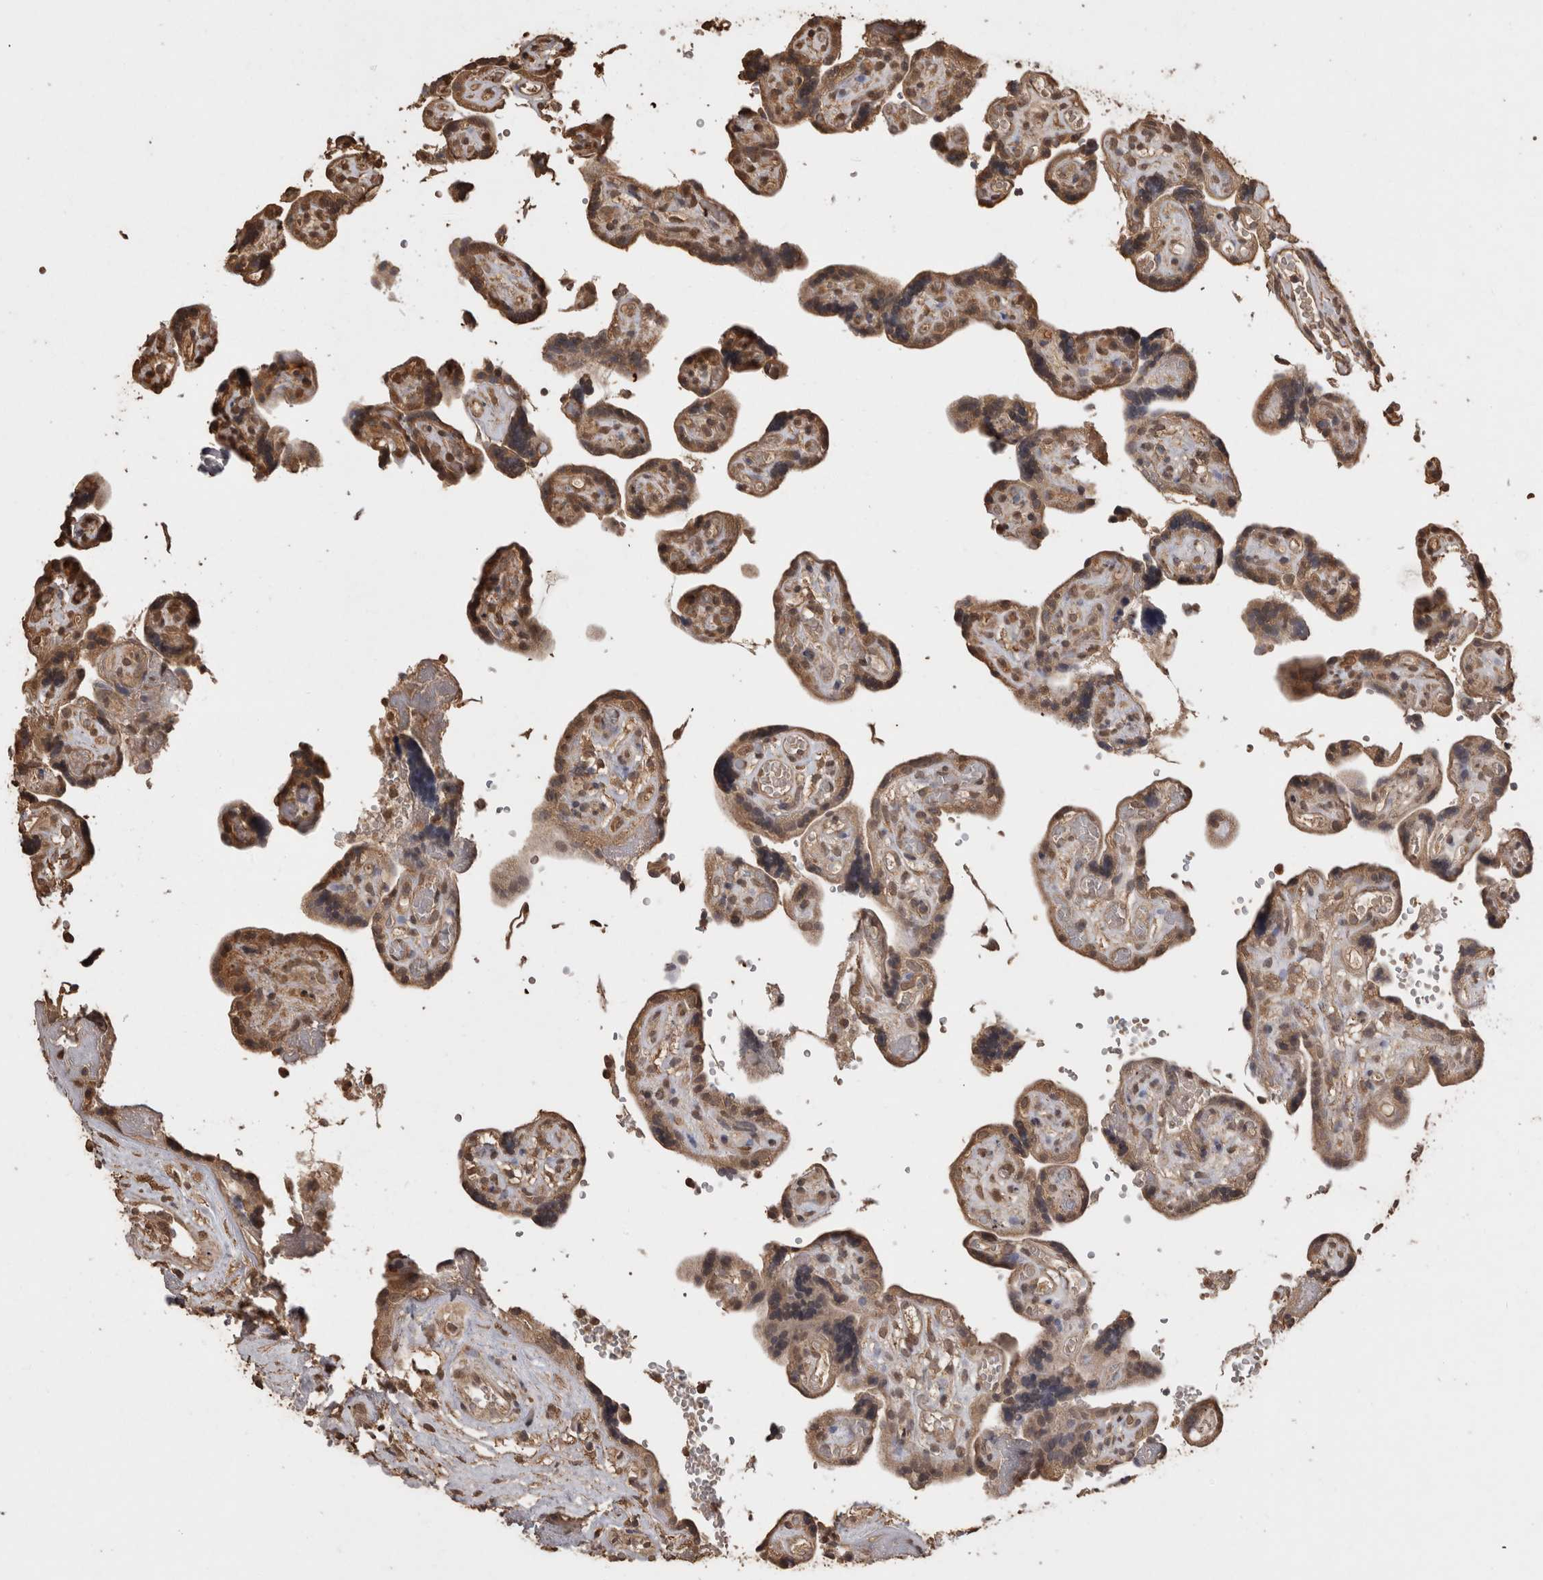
{"staining": {"intensity": "moderate", "quantity": ">75%", "location": "cytoplasmic/membranous"}, "tissue": "placenta", "cell_type": "Decidual cells", "image_type": "normal", "snomed": [{"axis": "morphology", "description": "Normal tissue, NOS"}, {"axis": "topography", "description": "Placenta"}], "caption": "Placenta stained with DAB (3,3'-diaminobenzidine) immunohistochemistry reveals medium levels of moderate cytoplasmic/membranous positivity in about >75% of decidual cells.", "gene": "SOCS5", "patient": {"sex": "female", "age": 30}}